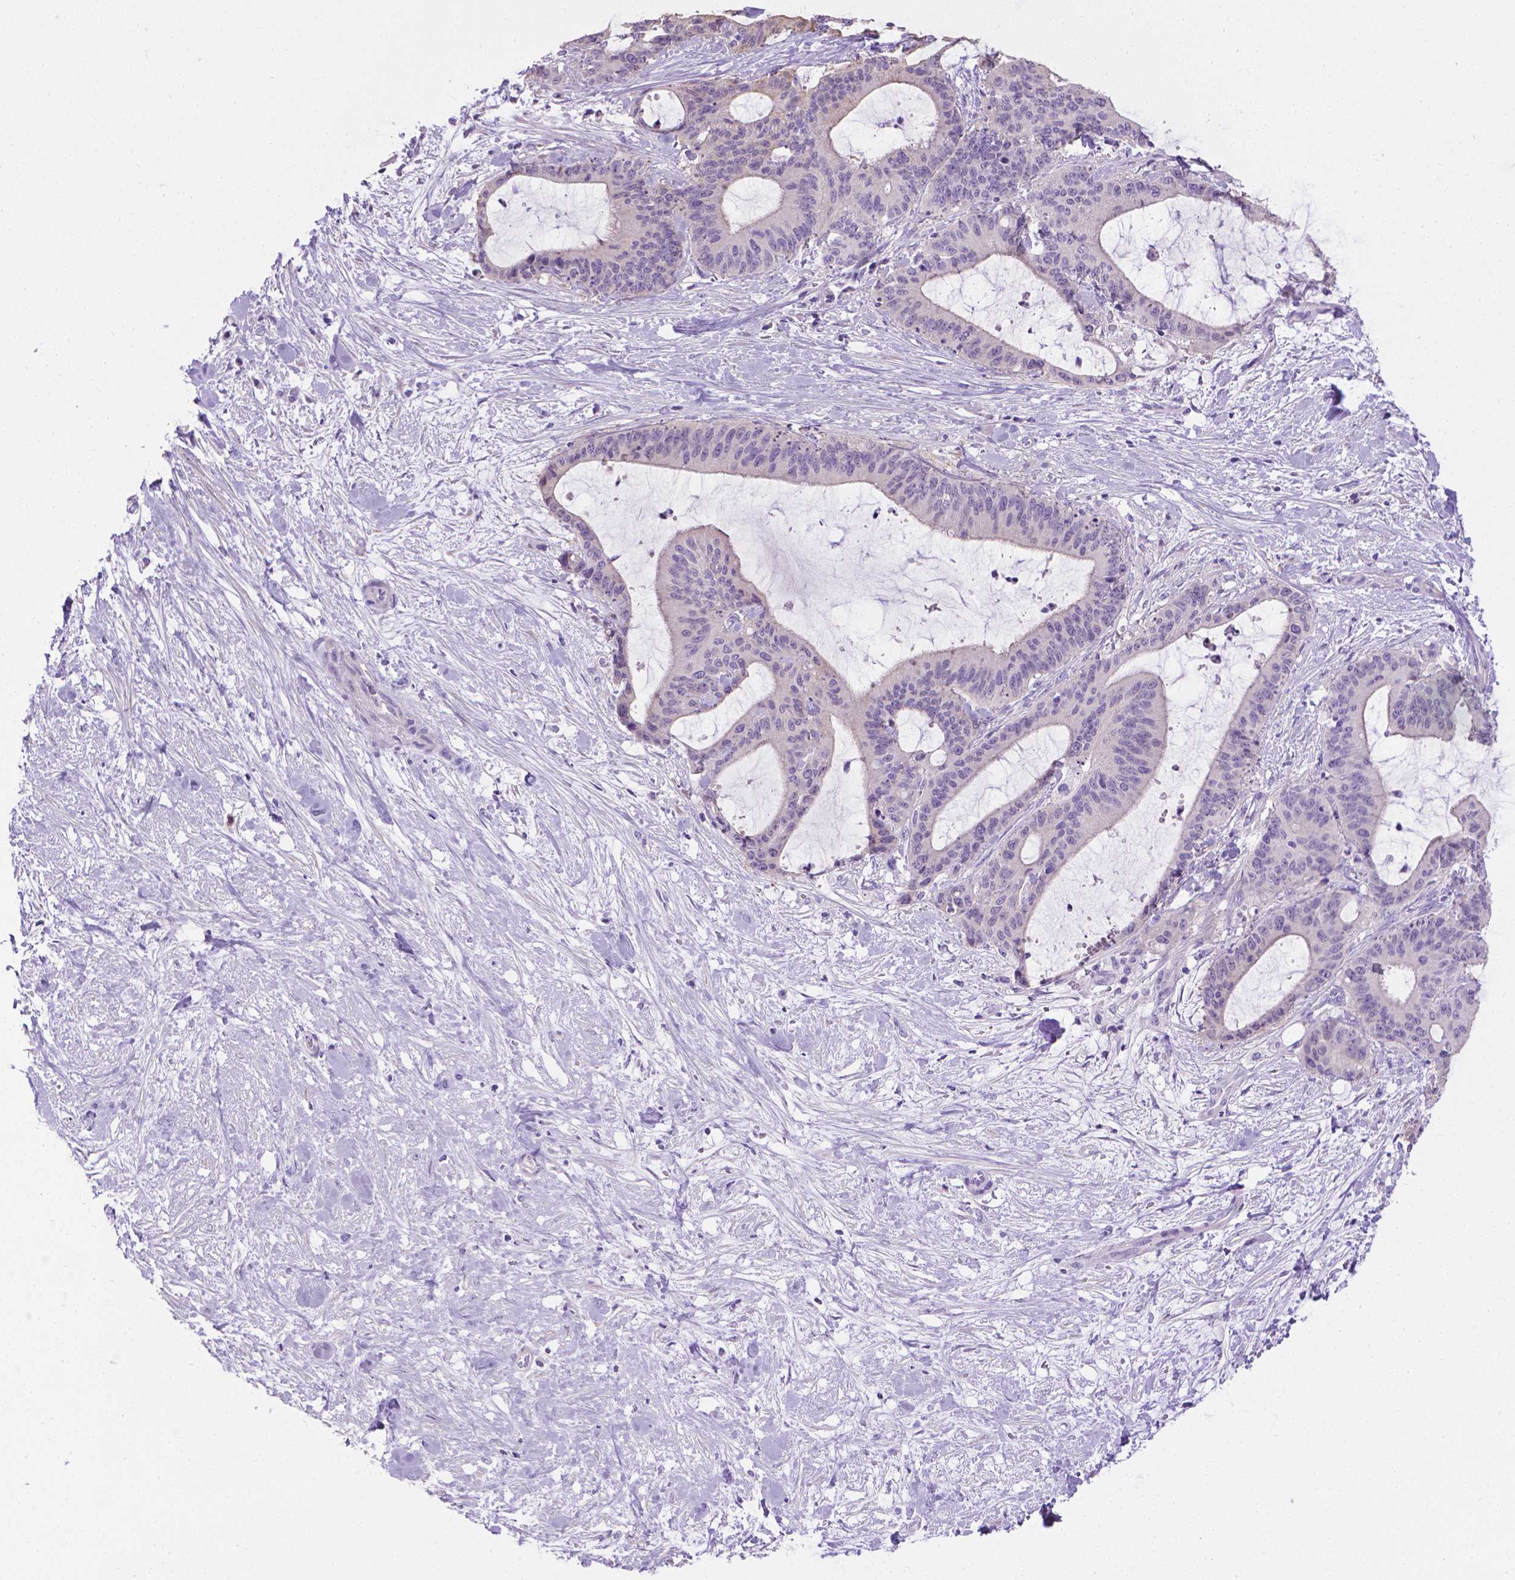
{"staining": {"intensity": "weak", "quantity": "<25%", "location": "cytoplasmic/membranous"}, "tissue": "liver cancer", "cell_type": "Tumor cells", "image_type": "cancer", "snomed": [{"axis": "morphology", "description": "Cholangiocarcinoma"}, {"axis": "topography", "description": "Liver"}], "caption": "Histopathology image shows no significant protein staining in tumor cells of liver cancer (cholangiocarcinoma). The staining is performed using DAB brown chromogen with nuclei counter-stained in using hematoxylin.", "gene": "PNMA2", "patient": {"sex": "female", "age": 73}}